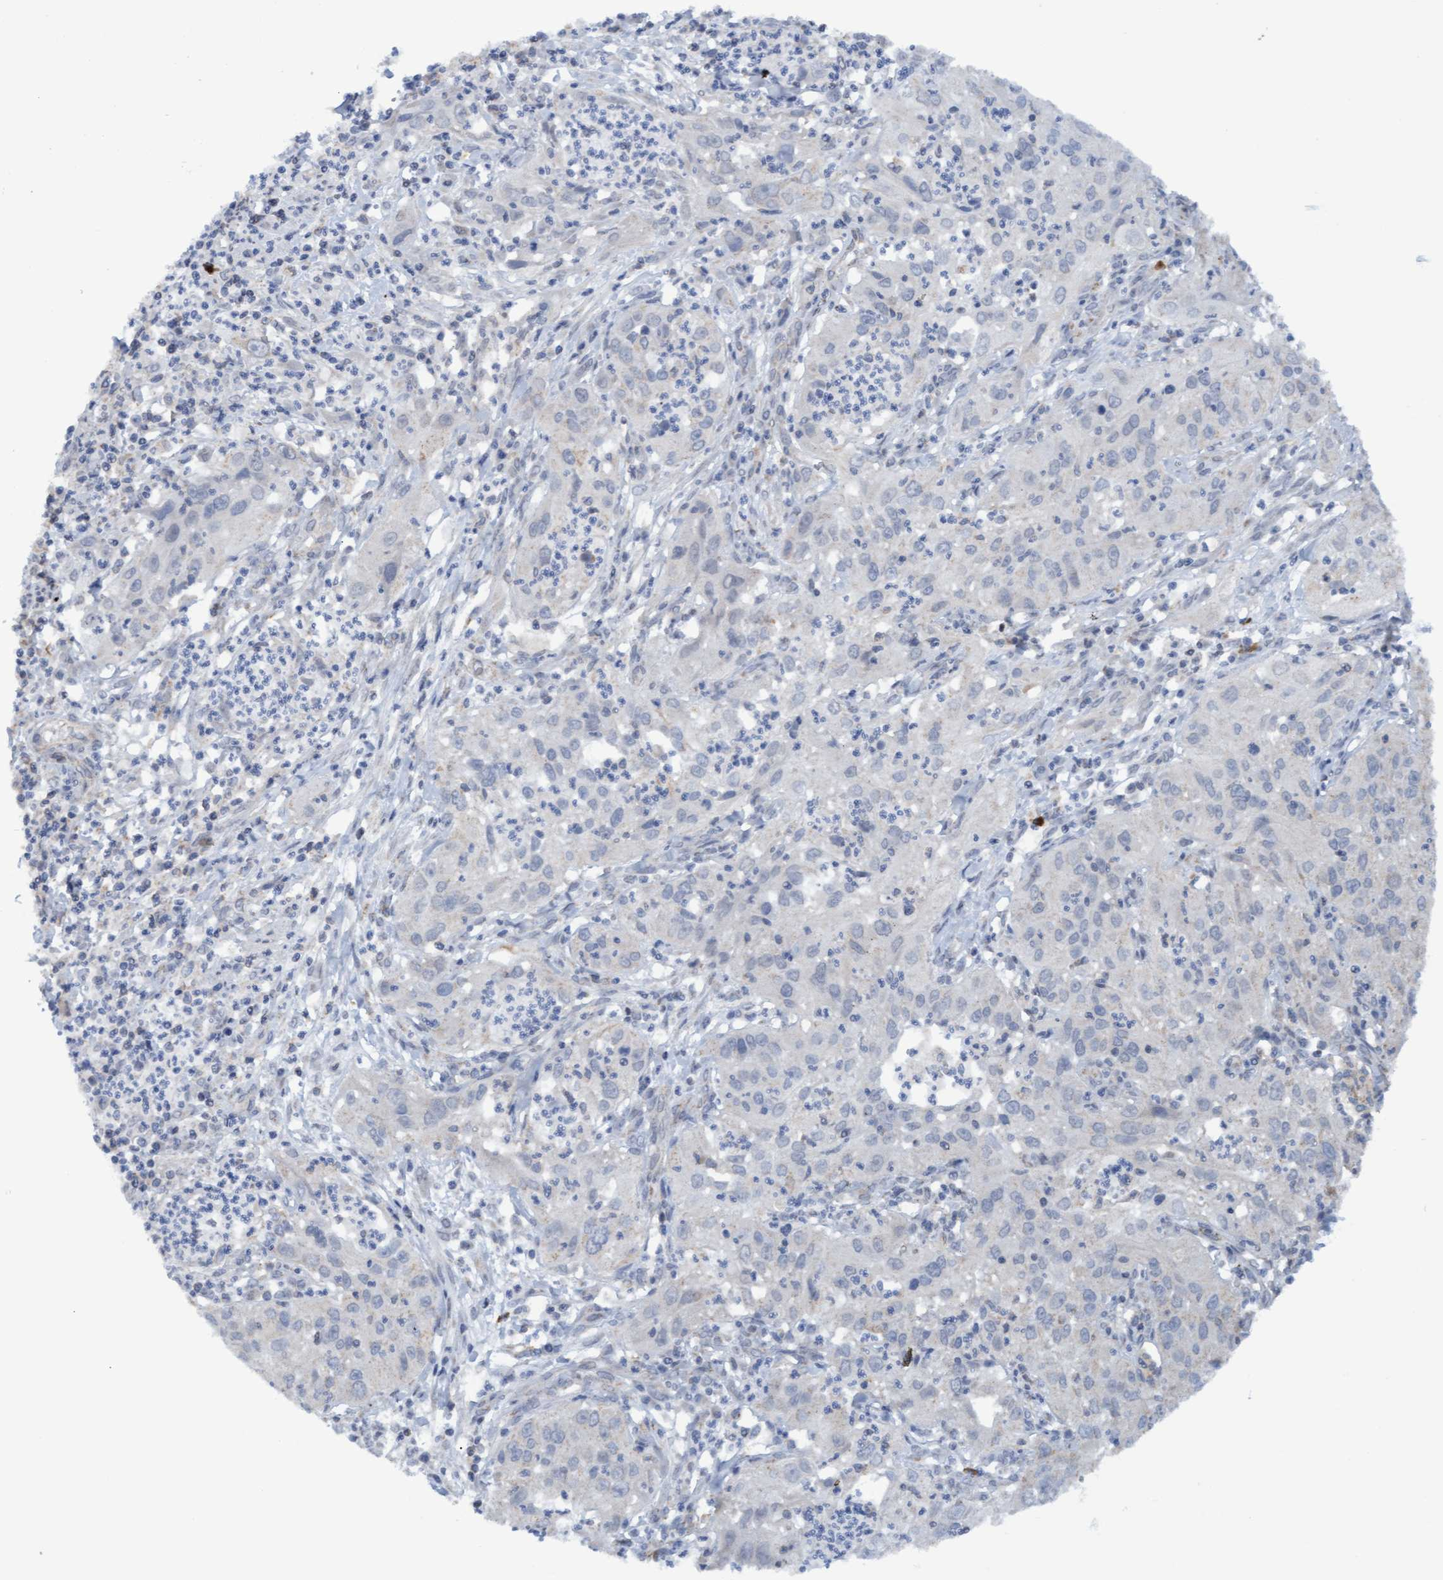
{"staining": {"intensity": "negative", "quantity": "none", "location": "none"}, "tissue": "cervical cancer", "cell_type": "Tumor cells", "image_type": "cancer", "snomed": [{"axis": "morphology", "description": "Squamous cell carcinoma, NOS"}, {"axis": "topography", "description": "Cervix"}], "caption": "Immunohistochemistry of human squamous cell carcinoma (cervical) displays no staining in tumor cells. Nuclei are stained in blue.", "gene": "MGLL", "patient": {"sex": "female", "age": 32}}